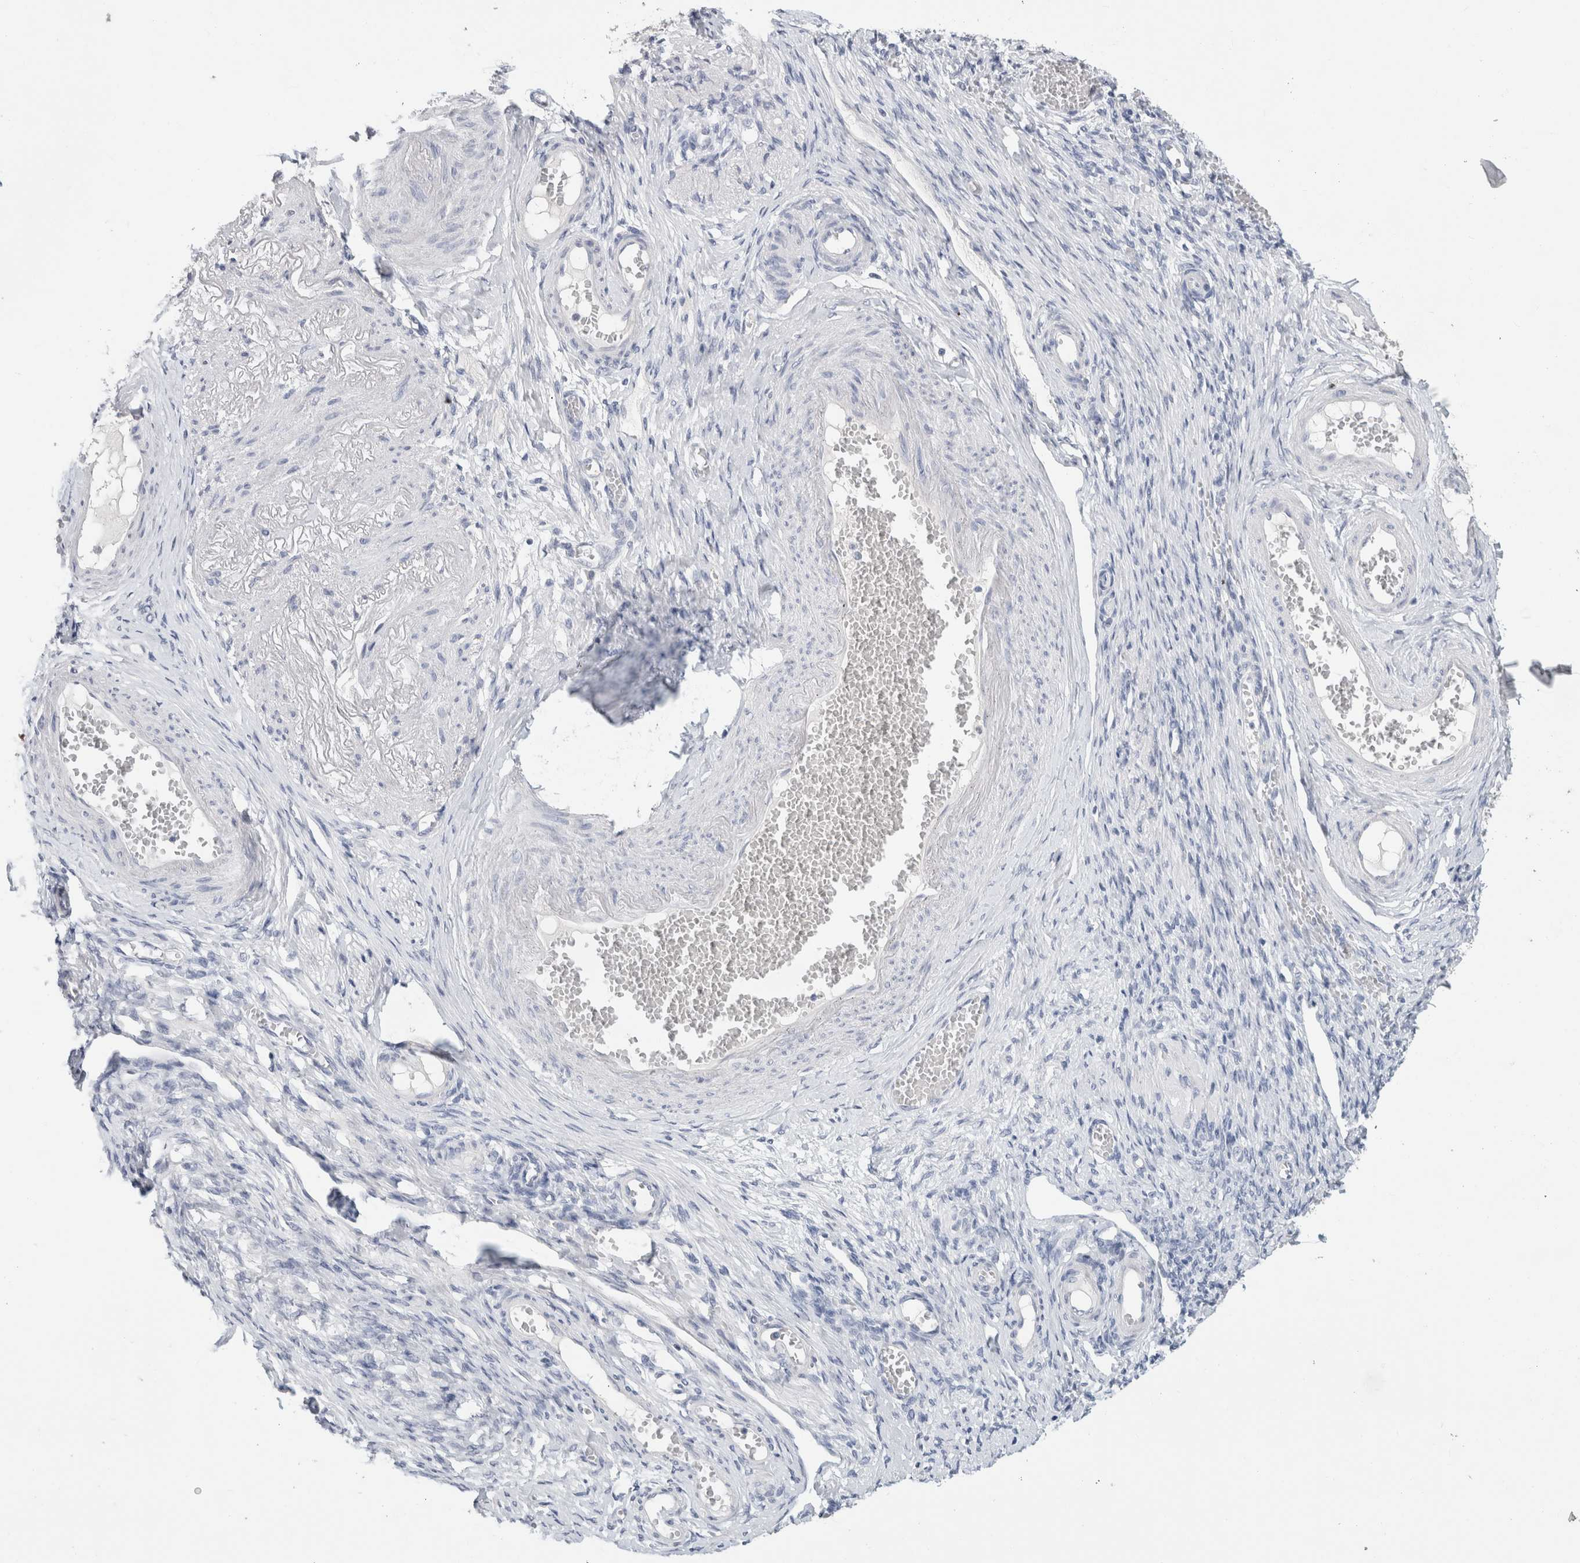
{"staining": {"intensity": "negative", "quantity": "none", "location": "none"}, "tissue": "adipose tissue", "cell_type": "Adipocytes", "image_type": "normal", "snomed": [{"axis": "morphology", "description": "Normal tissue, NOS"}, {"axis": "topography", "description": "Vascular tissue"}, {"axis": "topography", "description": "Fallopian tube"}, {"axis": "topography", "description": "Ovary"}], "caption": "Human adipose tissue stained for a protein using immunohistochemistry (IHC) exhibits no staining in adipocytes.", "gene": "BCAN", "patient": {"sex": "female", "age": 67}}